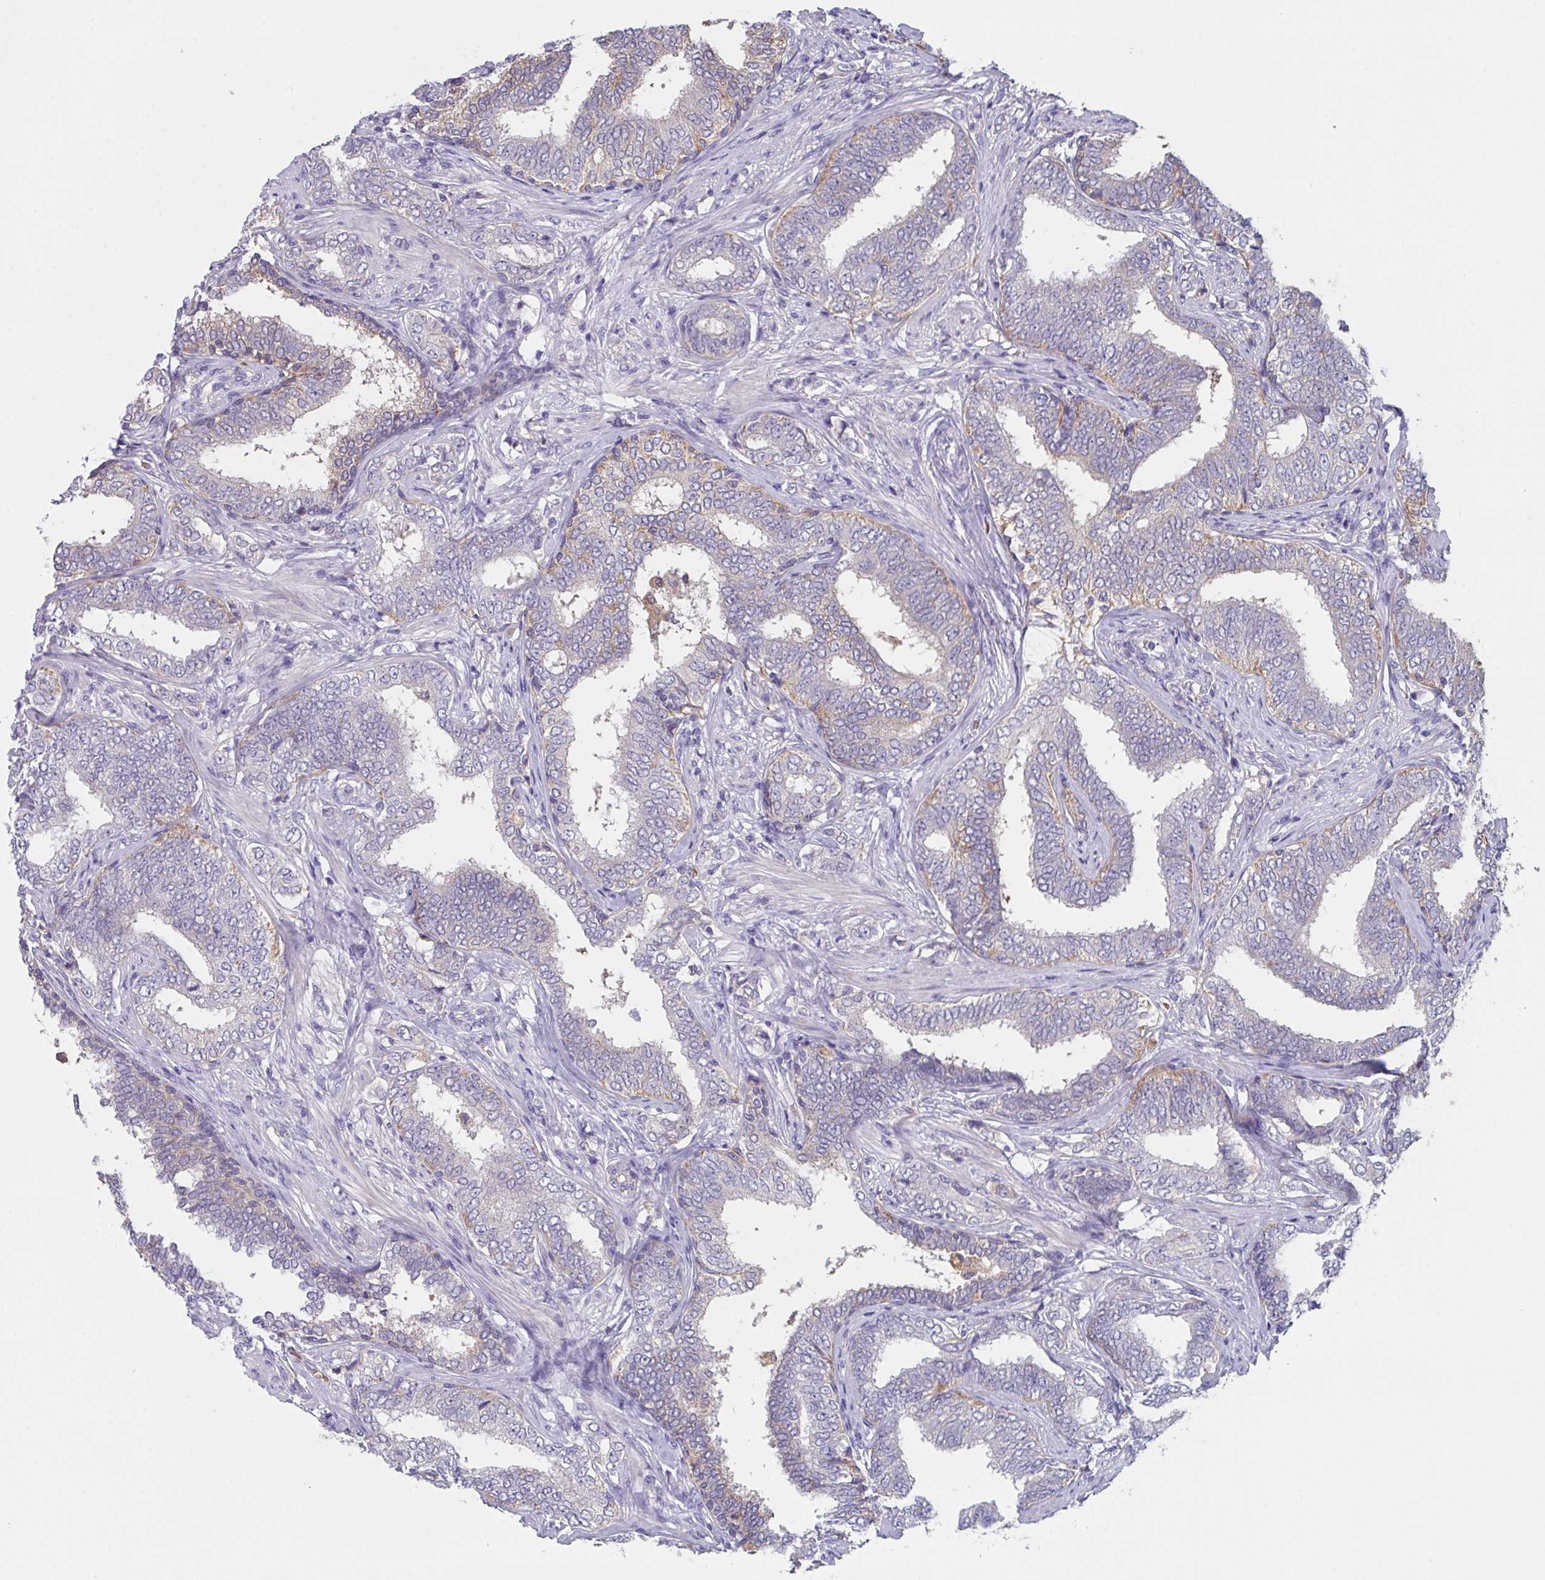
{"staining": {"intensity": "negative", "quantity": "none", "location": "none"}, "tissue": "prostate cancer", "cell_type": "Tumor cells", "image_type": "cancer", "snomed": [{"axis": "morphology", "description": "Adenocarcinoma, High grade"}, {"axis": "topography", "description": "Prostate"}], "caption": "This is an immunohistochemistry image of prostate cancer. There is no positivity in tumor cells.", "gene": "TFAP2C", "patient": {"sex": "male", "age": 72}}